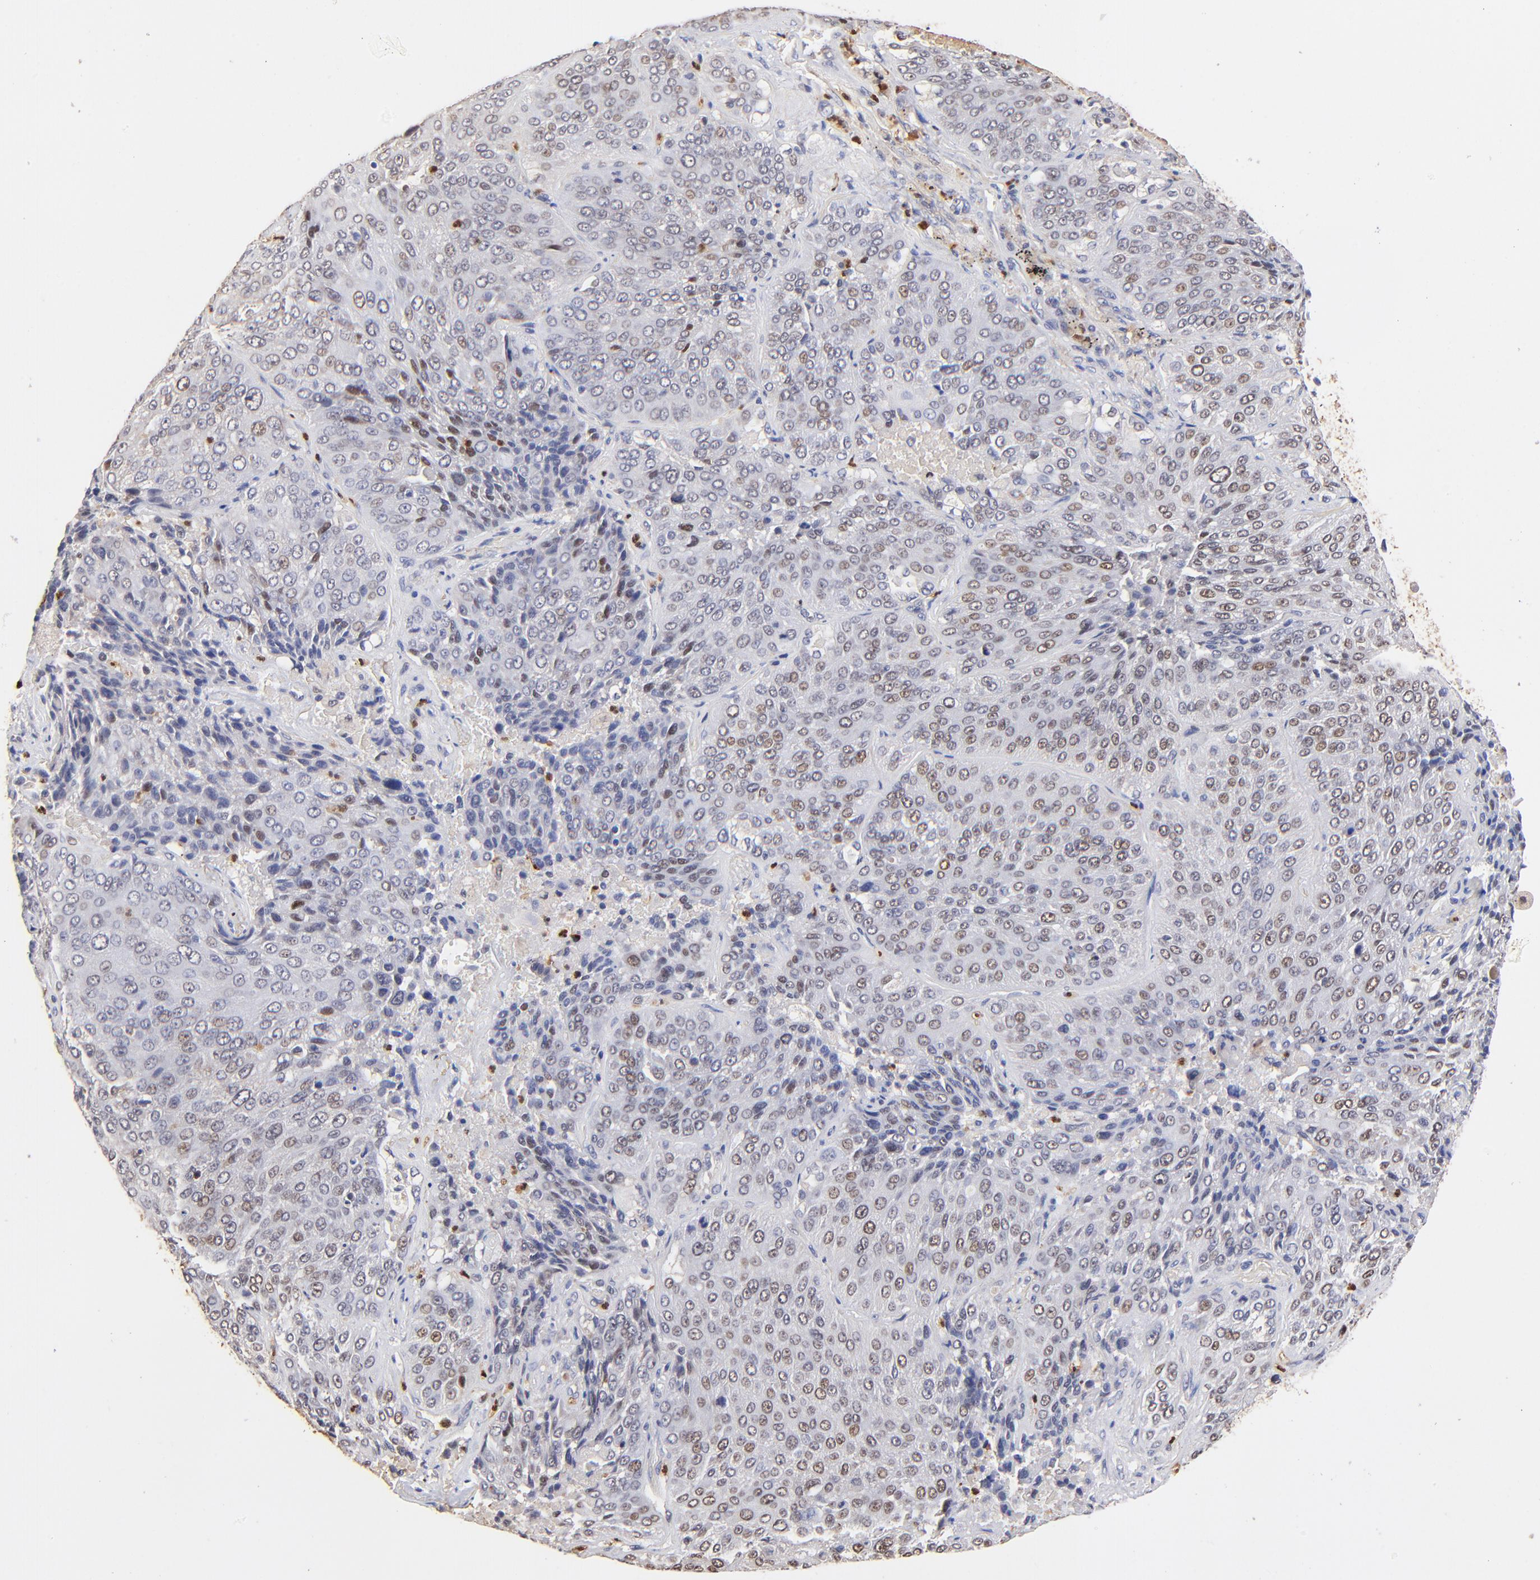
{"staining": {"intensity": "weak", "quantity": "<25%", "location": "nuclear"}, "tissue": "lung cancer", "cell_type": "Tumor cells", "image_type": "cancer", "snomed": [{"axis": "morphology", "description": "Squamous cell carcinoma, NOS"}, {"axis": "topography", "description": "Lung"}], "caption": "The histopathology image shows no significant staining in tumor cells of lung squamous cell carcinoma.", "gene": "BBOF1", "patient": {"sex": "male", "age": 54}}